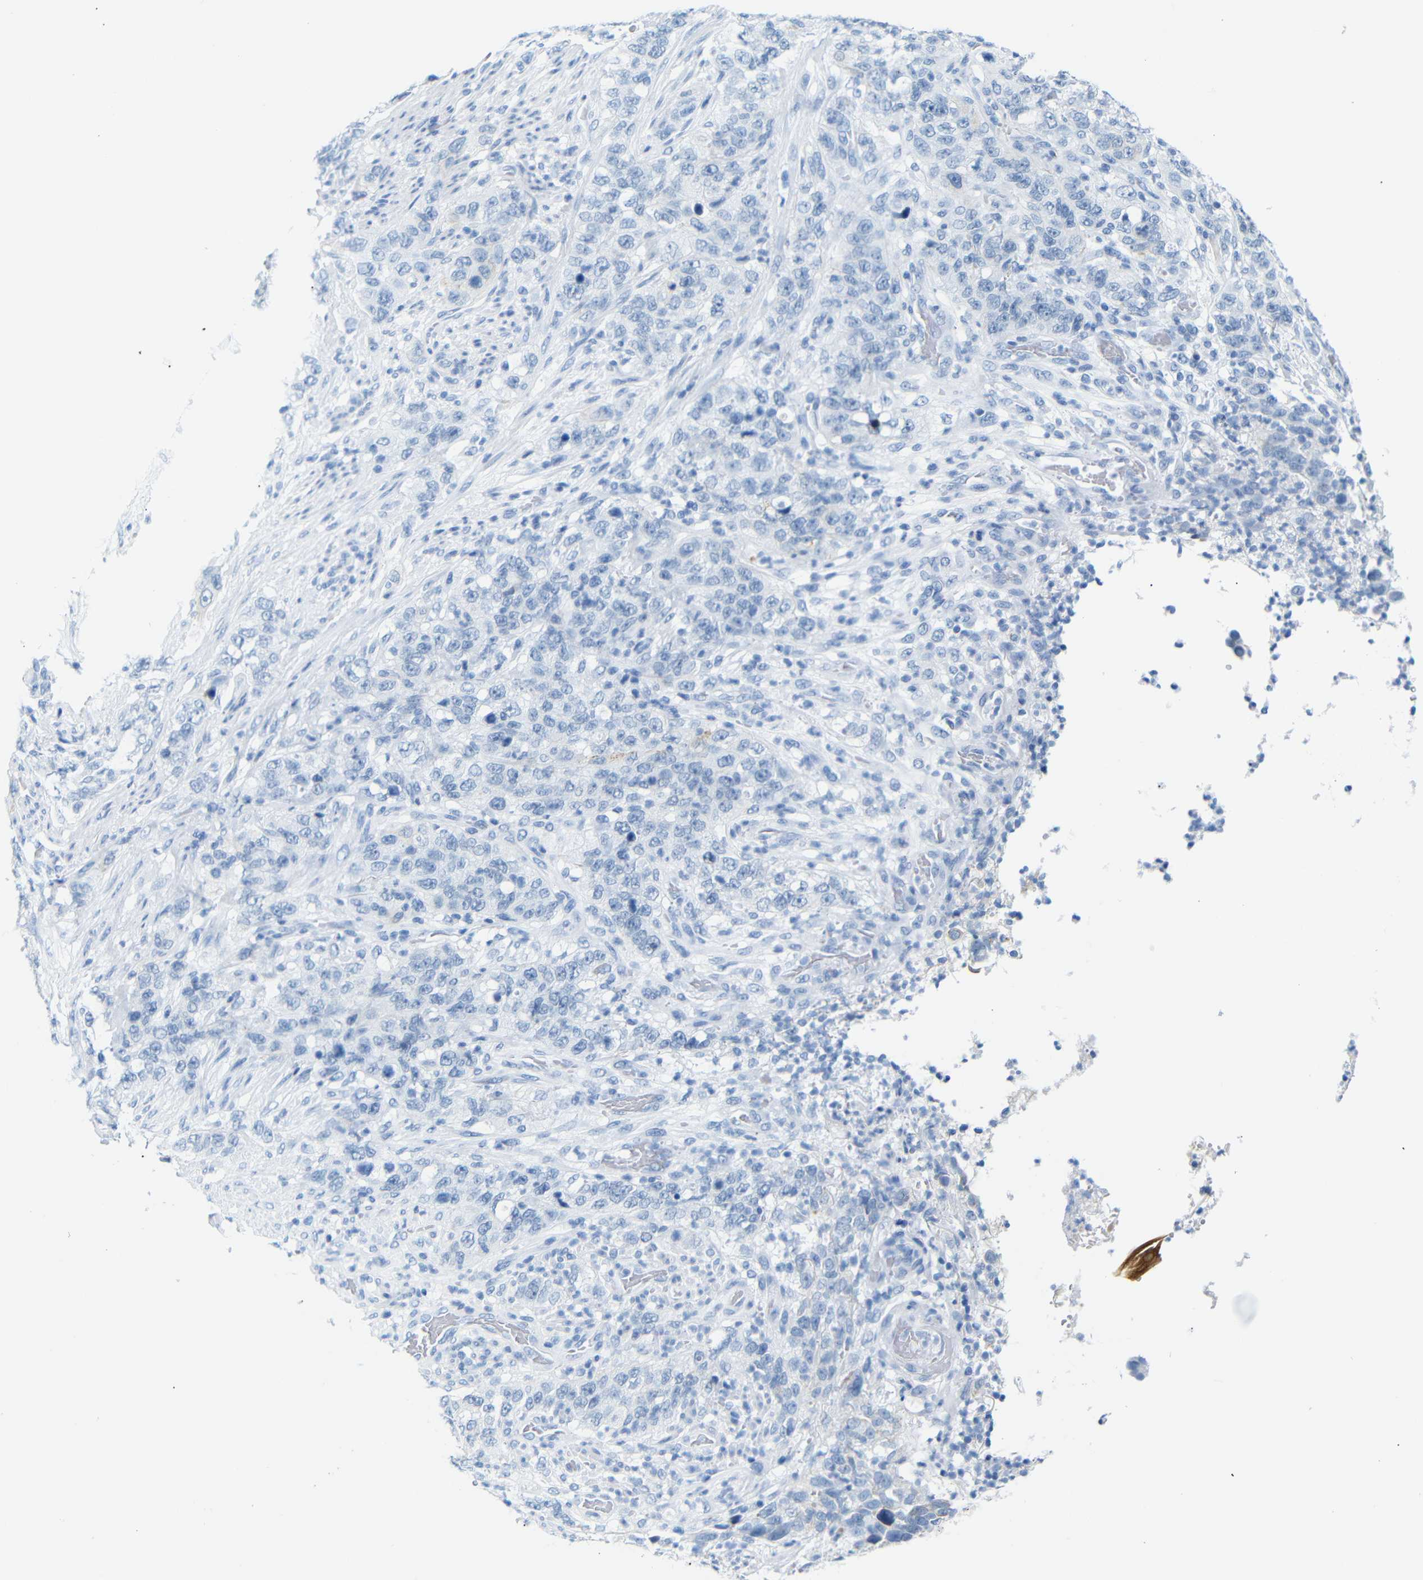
{"staining": {"intensity": "negative", "quantity": "none", "location": "none"}, "tissue": "stomach cancer", "cell_type": "Tumor cells", "image_type": "cancer", "snomed": [{"axis": "morphology", "description": "Adenocarcinoma, NOS"}, {"axis": "topography", "description": "Stomach"}], "caption": "Immunohistochemical staining of human stomach cancer reveals no significant expression in tumor cells. The staining is performed using DAB (3,3'-diaminobenzidine) brown chromogen with nuclei counter-stained in using hematoxylin.", "gene": "DYNAP", "patient": {"sex": "male", "age": 48}}